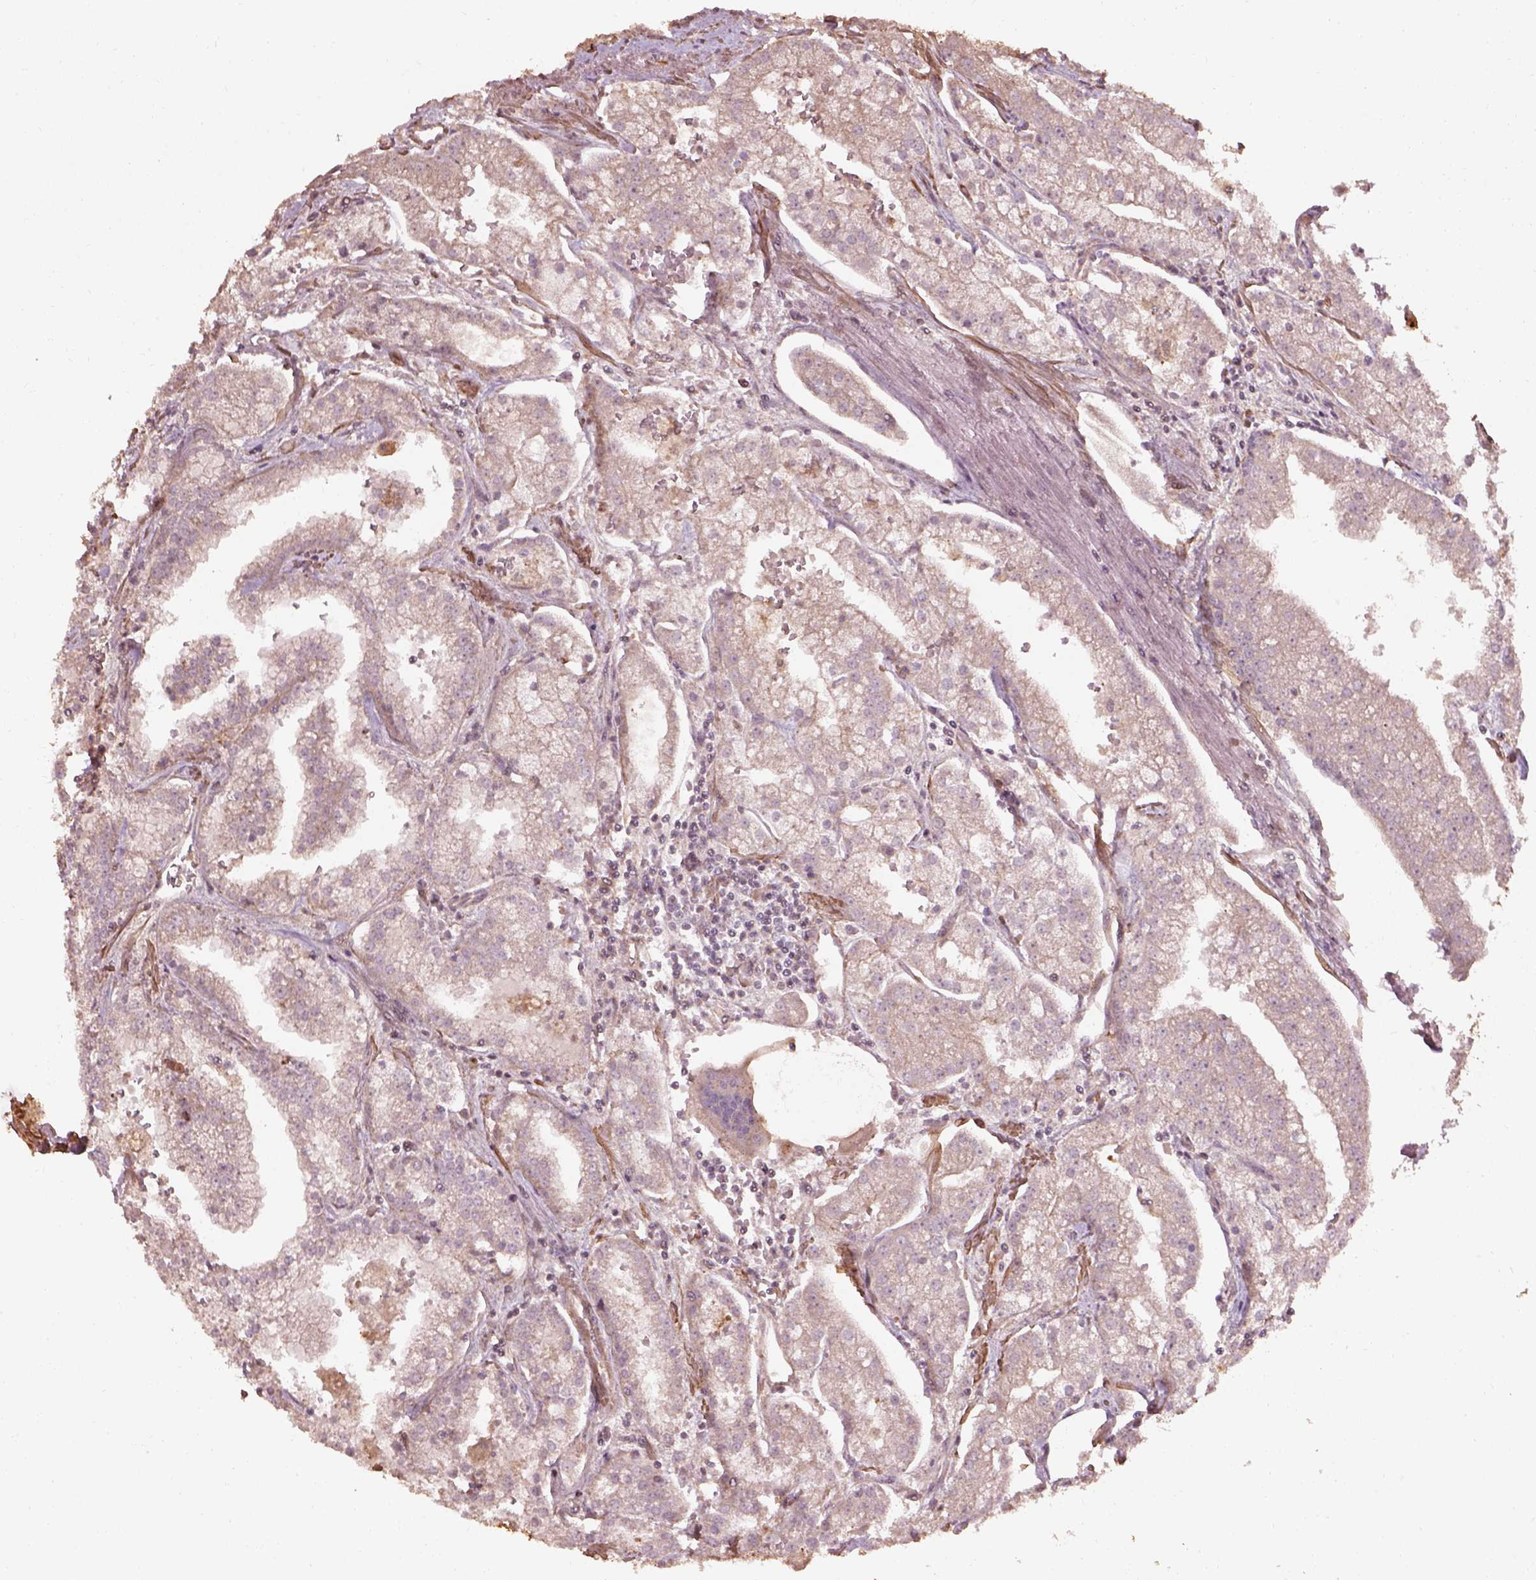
{"staining": {"intensity": "weak", "quantity": ">75%", "location": "cytoplasmic/membranous"}, "tissue": "prostate cancer", "cell_type": "Tumor cells", "image_type": "cancer", "snomed": [{"axis": "morphology", "description": "Adenocarcinoma, NOS"}, {"axis": "topography", "description": "Prostate"}], "caption": "Protein expression analysis of prostate cancer (adenocarcinoma) exhibits weak cytoplasmic/membranous positivity in approximately >75% of tumor cells.", "gene": "METTL4", "patient": {"sex": "male", "age": 70}}